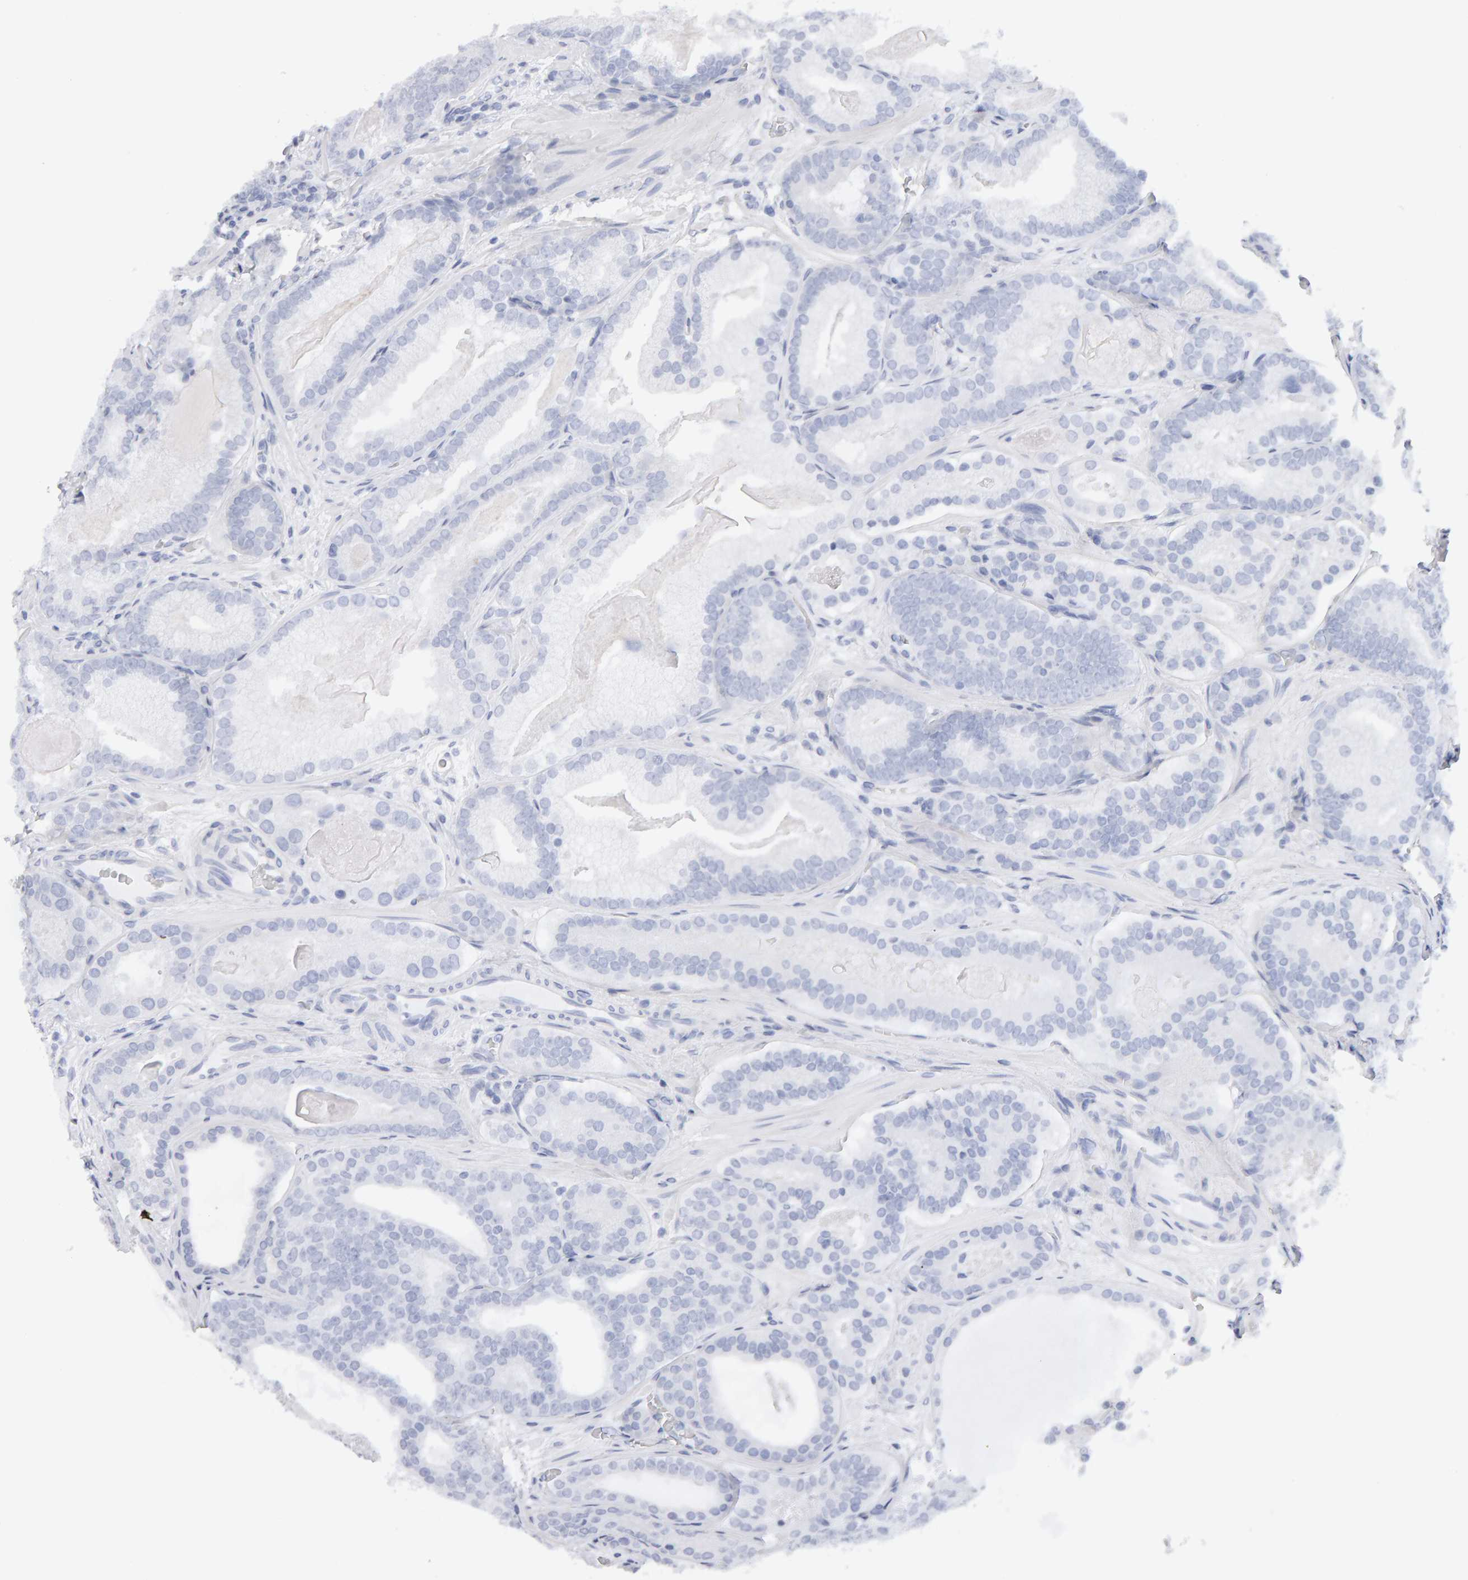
{"staining": {"intensity": "negative", "quantity": "none", "location": "none"}, "tissue": "prostate cancer", "cell_type": "Tumor cells", "image_type": "cancer", "snomed": [{"axis": "morphology", "description": "Adenocarcinoma, High grade"}, {"axis": "topography", "description": "Prostate"}], "caption": "The photomicrograph exhibits no significant positivity in tumor cells of prostate cancer.", "gene": "METRNL", "patient": {"sex": "male", "age": 60}}